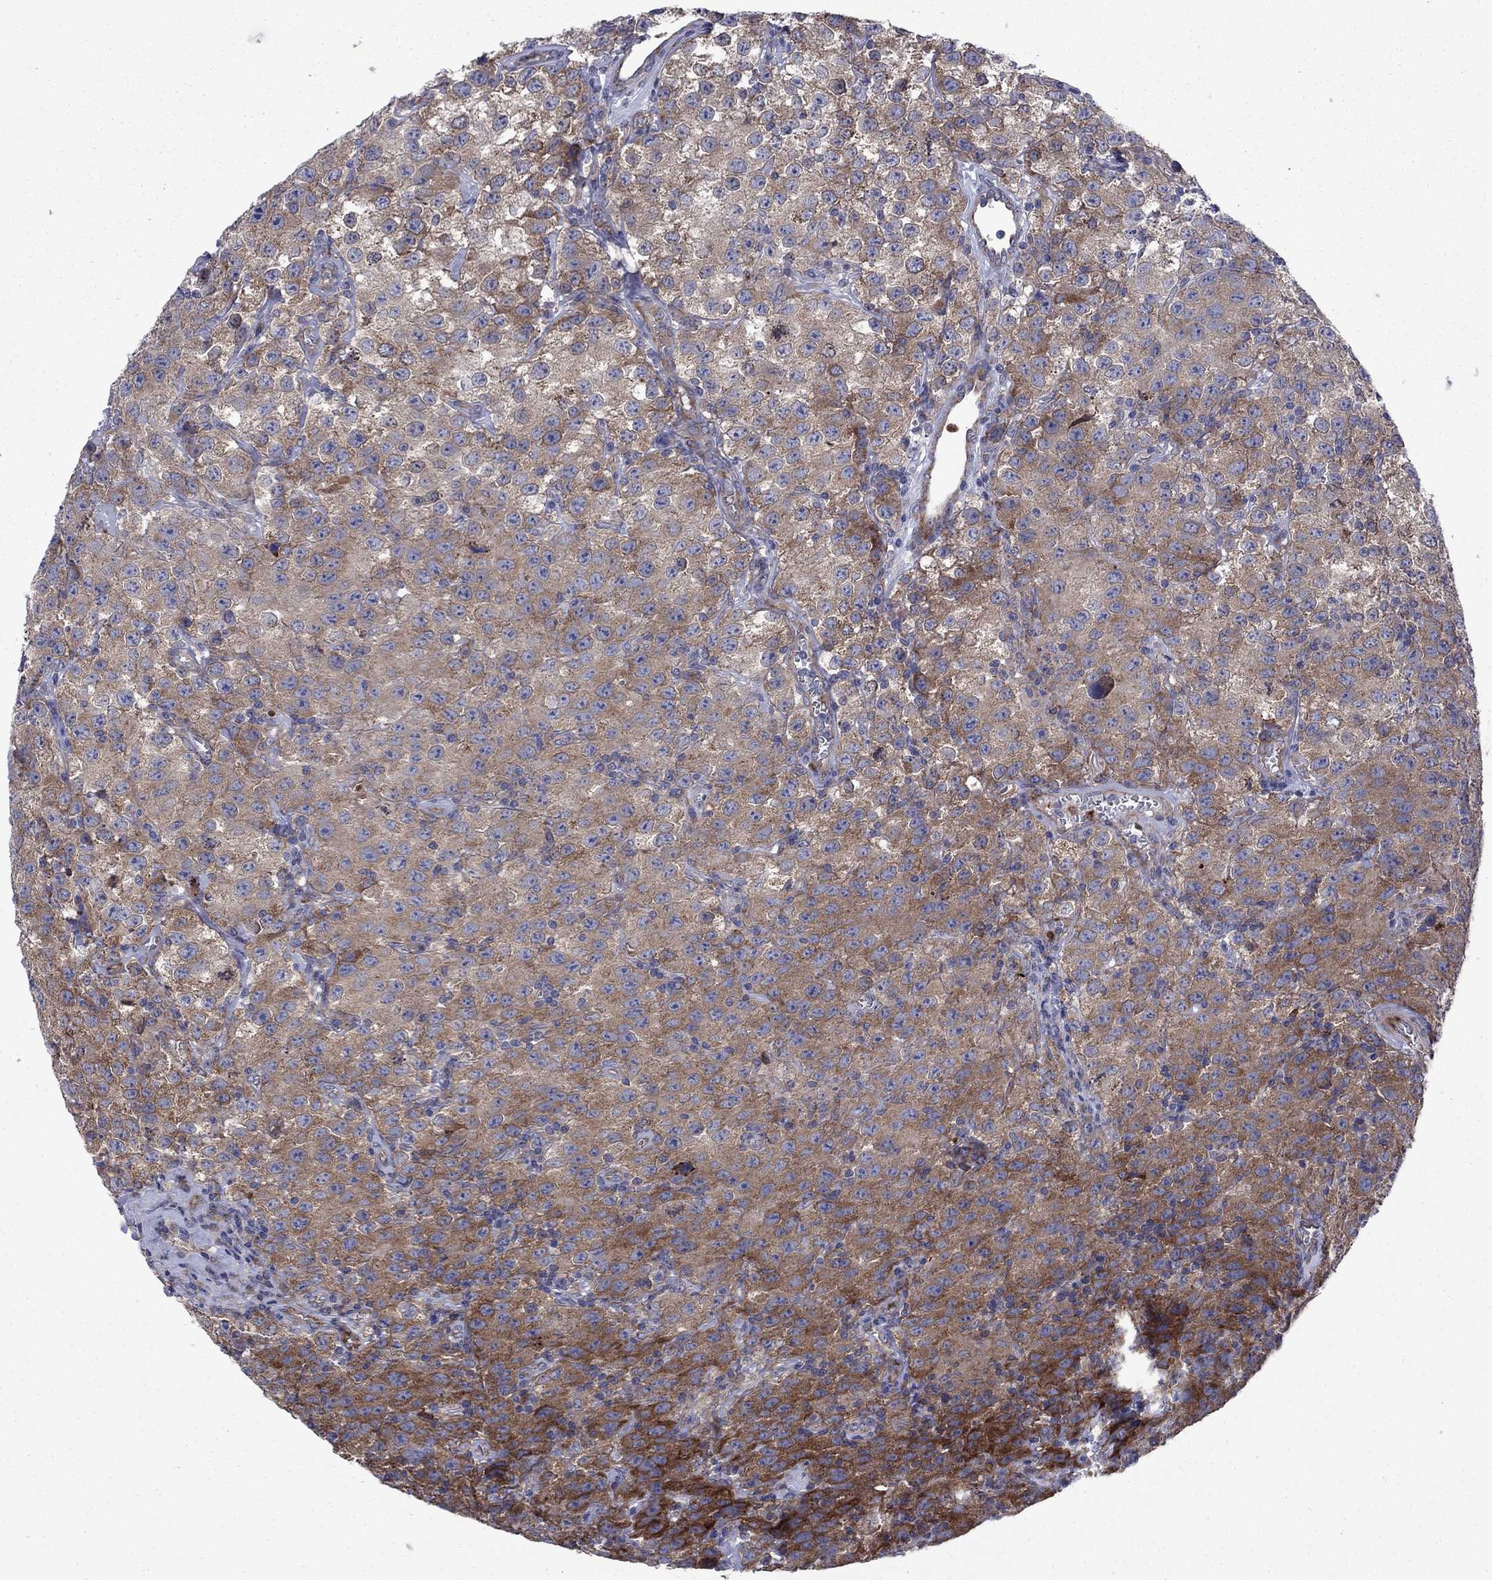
{"staining": {"intensity": "strong", "quantity": "<25%", "location": "cytoplasmic/membranous"}, "tissue": "testis cancer", "cell_type": "Tumor cells", "image_type": "cancer", "snomed": [{"axis": "morphology", "description": "Seminoma, NOS"}, {"axis": "topography", "description": "Testis"}], "caption": "Immunohistochemistry (IHC) image of seminoma (testis) stained for a protein (brown), which demonstrates medium levels of strong cytoplasmic/membranous expression in about <25% of tumor cells.", "gene": "GPR155", "patient": {"sex": "male", "age": 52}}